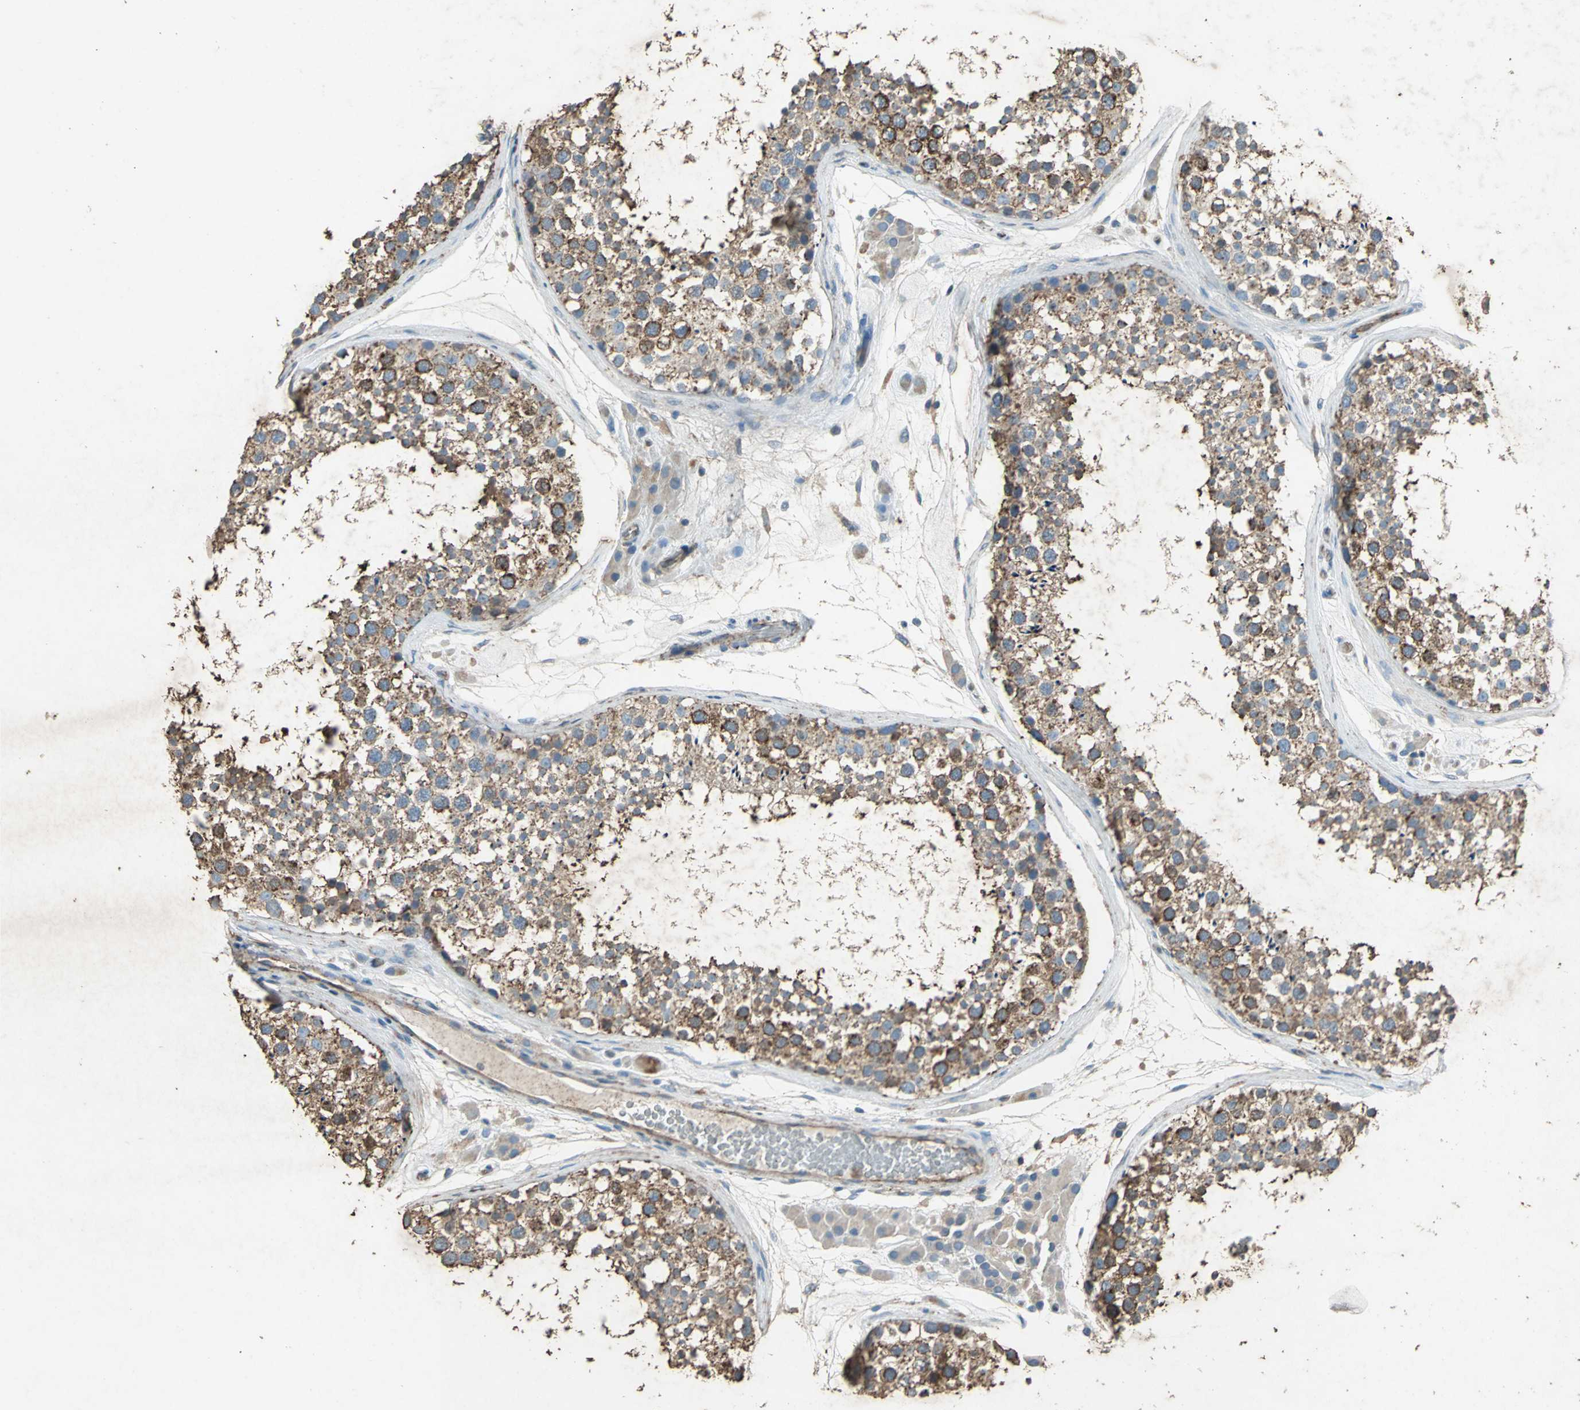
{"staining": {"intensity": "moderate", "quantity": ">75%", "location": "cytoplasmic/membranous"}, "tissue": "testis", "cell_type": "Cells in seminiferous ducts", "image_type": "normal", "snomed": [{"axis": "morphology", "description": "Normal tissue, NOS"}, {"axis": "topography", "description": "Testis"}], "caption": "This micrograph demonstrates IHC staining of normal human testis, with medium moderate cytoplasmic/membranous staining in approximately >75% of cells in seminiferous ducts.", "gene": "CCR6", "patient": {"sex": "male", "age": 46}}